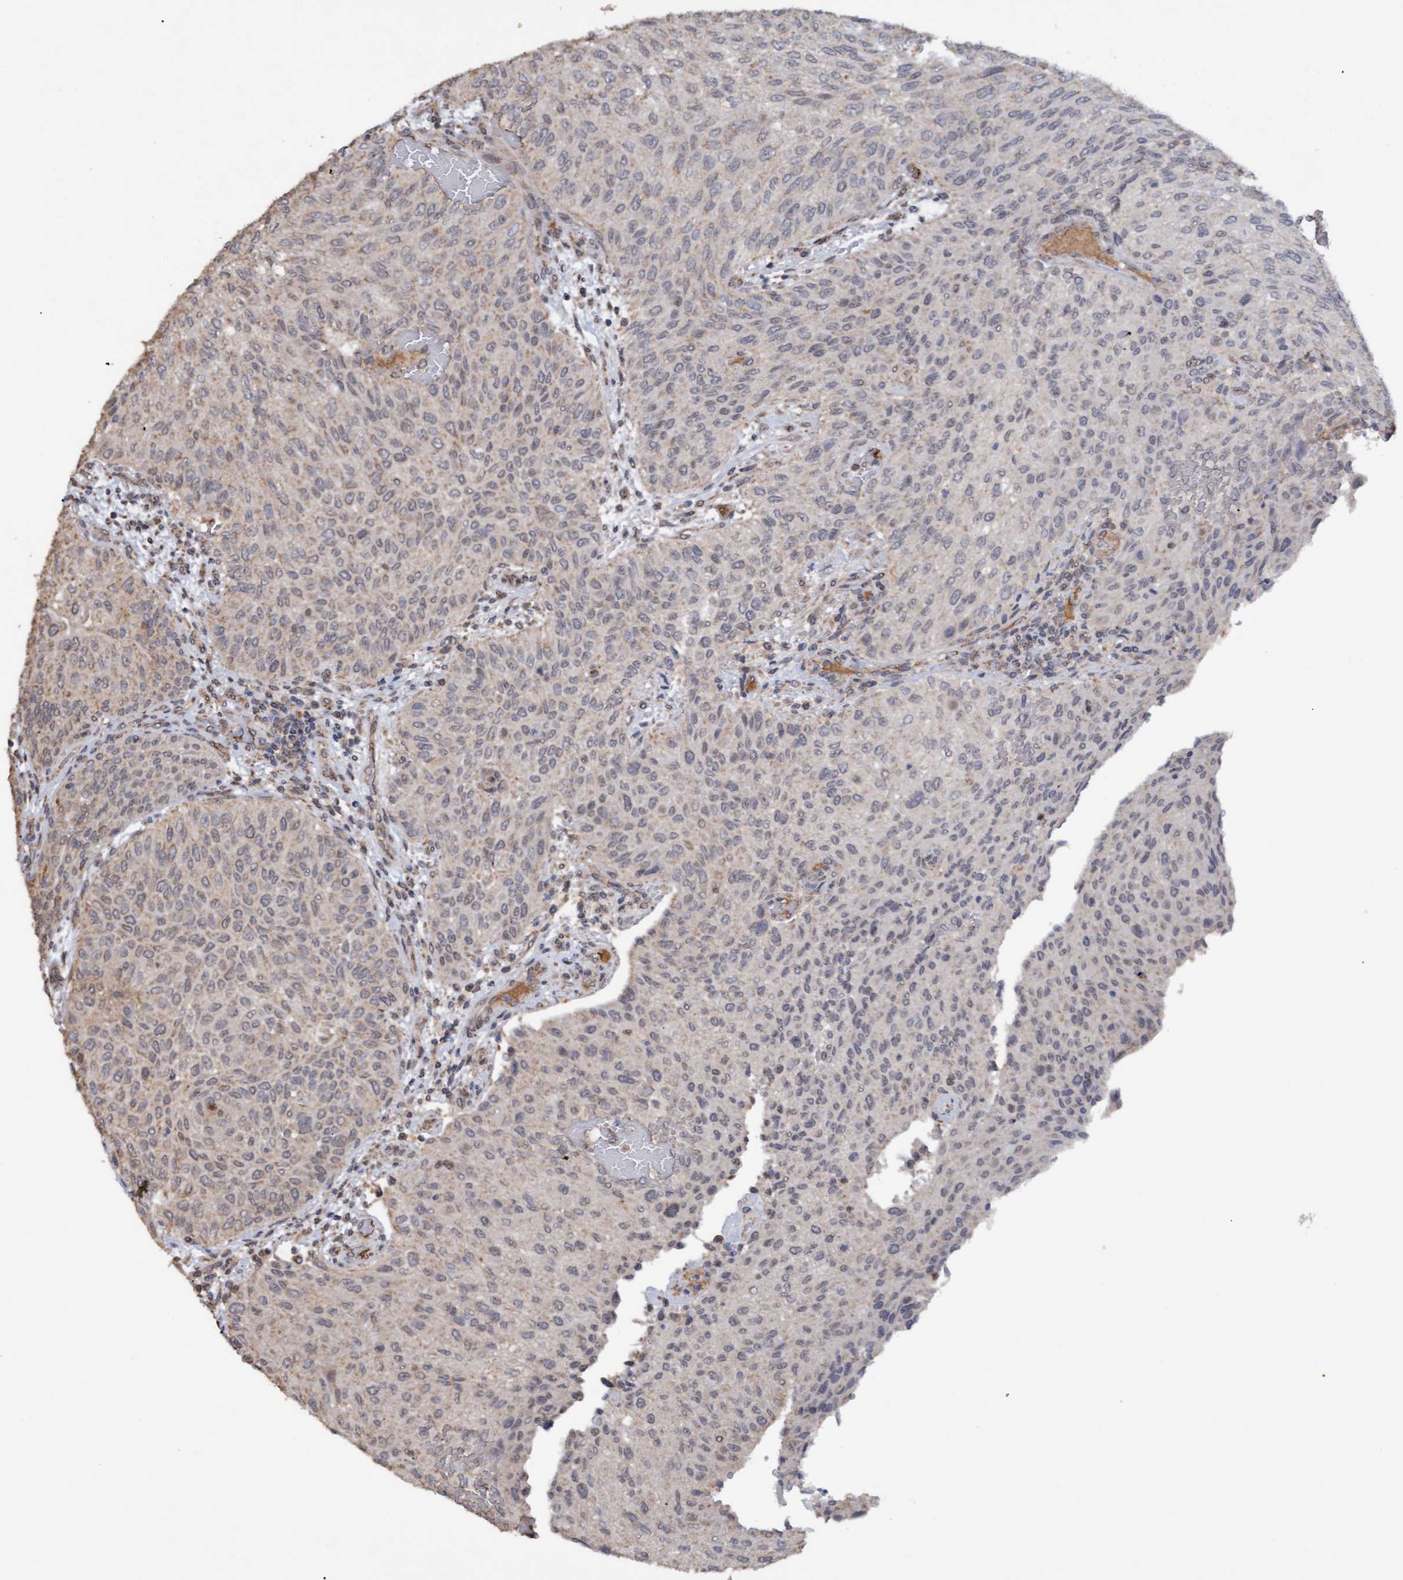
{"staining": {"intensity": "weak", "quantity": "<25%", "location": "cytoplasmic/membranous"}, "tissue": "urothelial cancer", "cell_type": "Tumor cells", "image_type": "cancer", "snomed": [{"axis": "morphology", "description": "Urothelial carcinoma, Low grade"}, {"axis": "morphology", "description": "Urothelial carcinoma, High grade"}, {"axis": "topography", "description": "Urinary bladder"}], "caption": "Immunohistochemistry image of neoplastic tissue: urothelial cancer stained with DAB (3,3'-diaminobenzidine) reveals no significant protein expression in tumor cells.", "gene": "MGLL", "patient": {"sex": "male", "age": 35}}